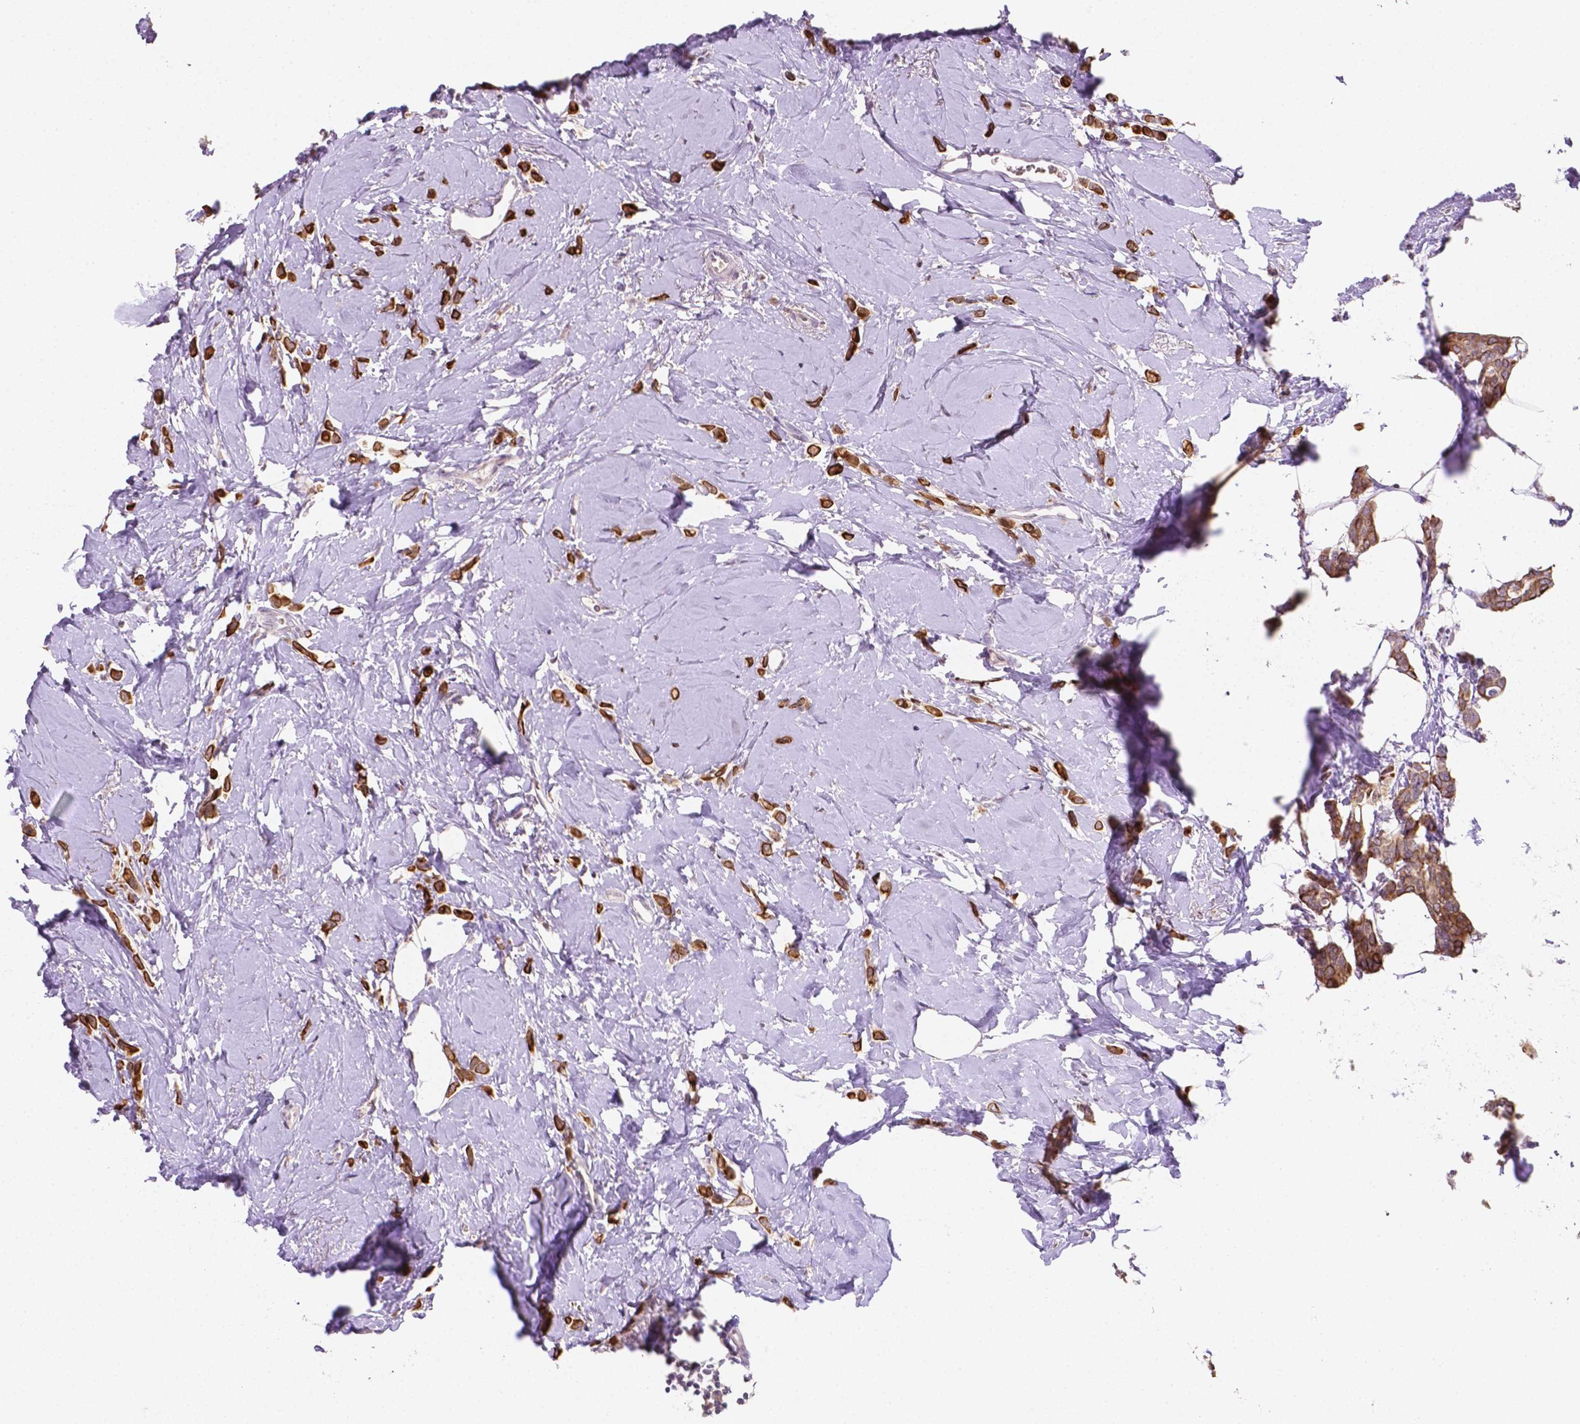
{"staining": {"intensity": "strong", "quantity": ">75%", "location": "cytoplasmic/membranous"}, "tissue": "breast cancer", "cell_type": "Tumor cells", "image_type": "cancer", "snomed": [{"axis": "morphology", "description": "Lobular carcinoma"}, {"axis": "topography", "description": "Breast"}], "caption": "High-power microscopy captured an immunohistochemistry photomicrograph of breast cancer (lobular carcinoma), revealing strong cytoplasmic/membranous positivity in about >75% of tumor cells. (DAB IHC with brightfield microscopy, high magnification).", "gene": "SHLD3", "patient": {"sex": "female", "age": 66}}